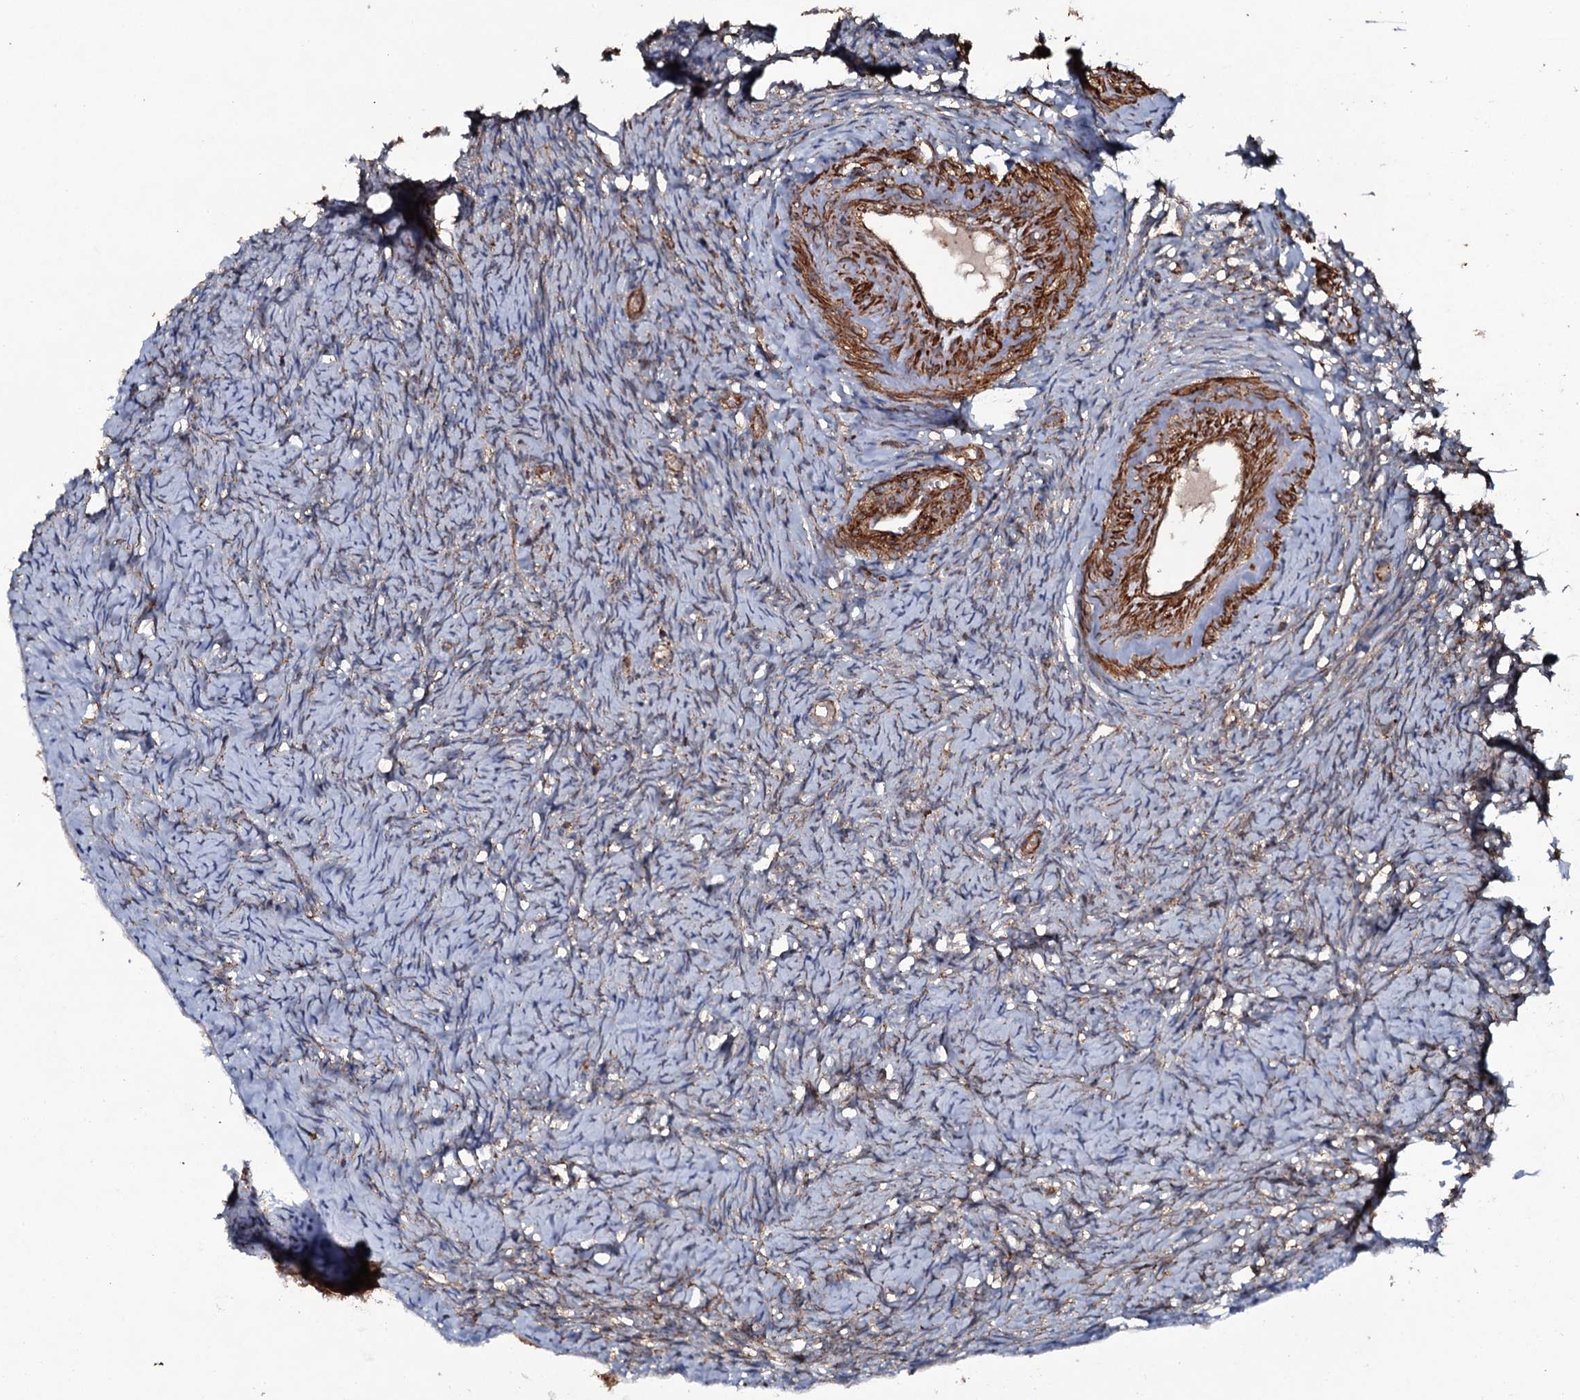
{"staining": {"intensity": "weak", "quantity": "<25%", "location": "cytoplasmic/membranous"}, "tissue": "ovary", "cell_type": "Ovarian stroma cells", "image_type": "normal", "snomed": [{"axis": "morphology", "description": "Normal tissue, NOS"}, {"axis": "topography", "description": "Ovary"}], "caption": "Ovarian stroma cells show no significant protein positivity in benign ovary.", "gene": "VWA8", "patient": {"sex": "female", "age": 51}}